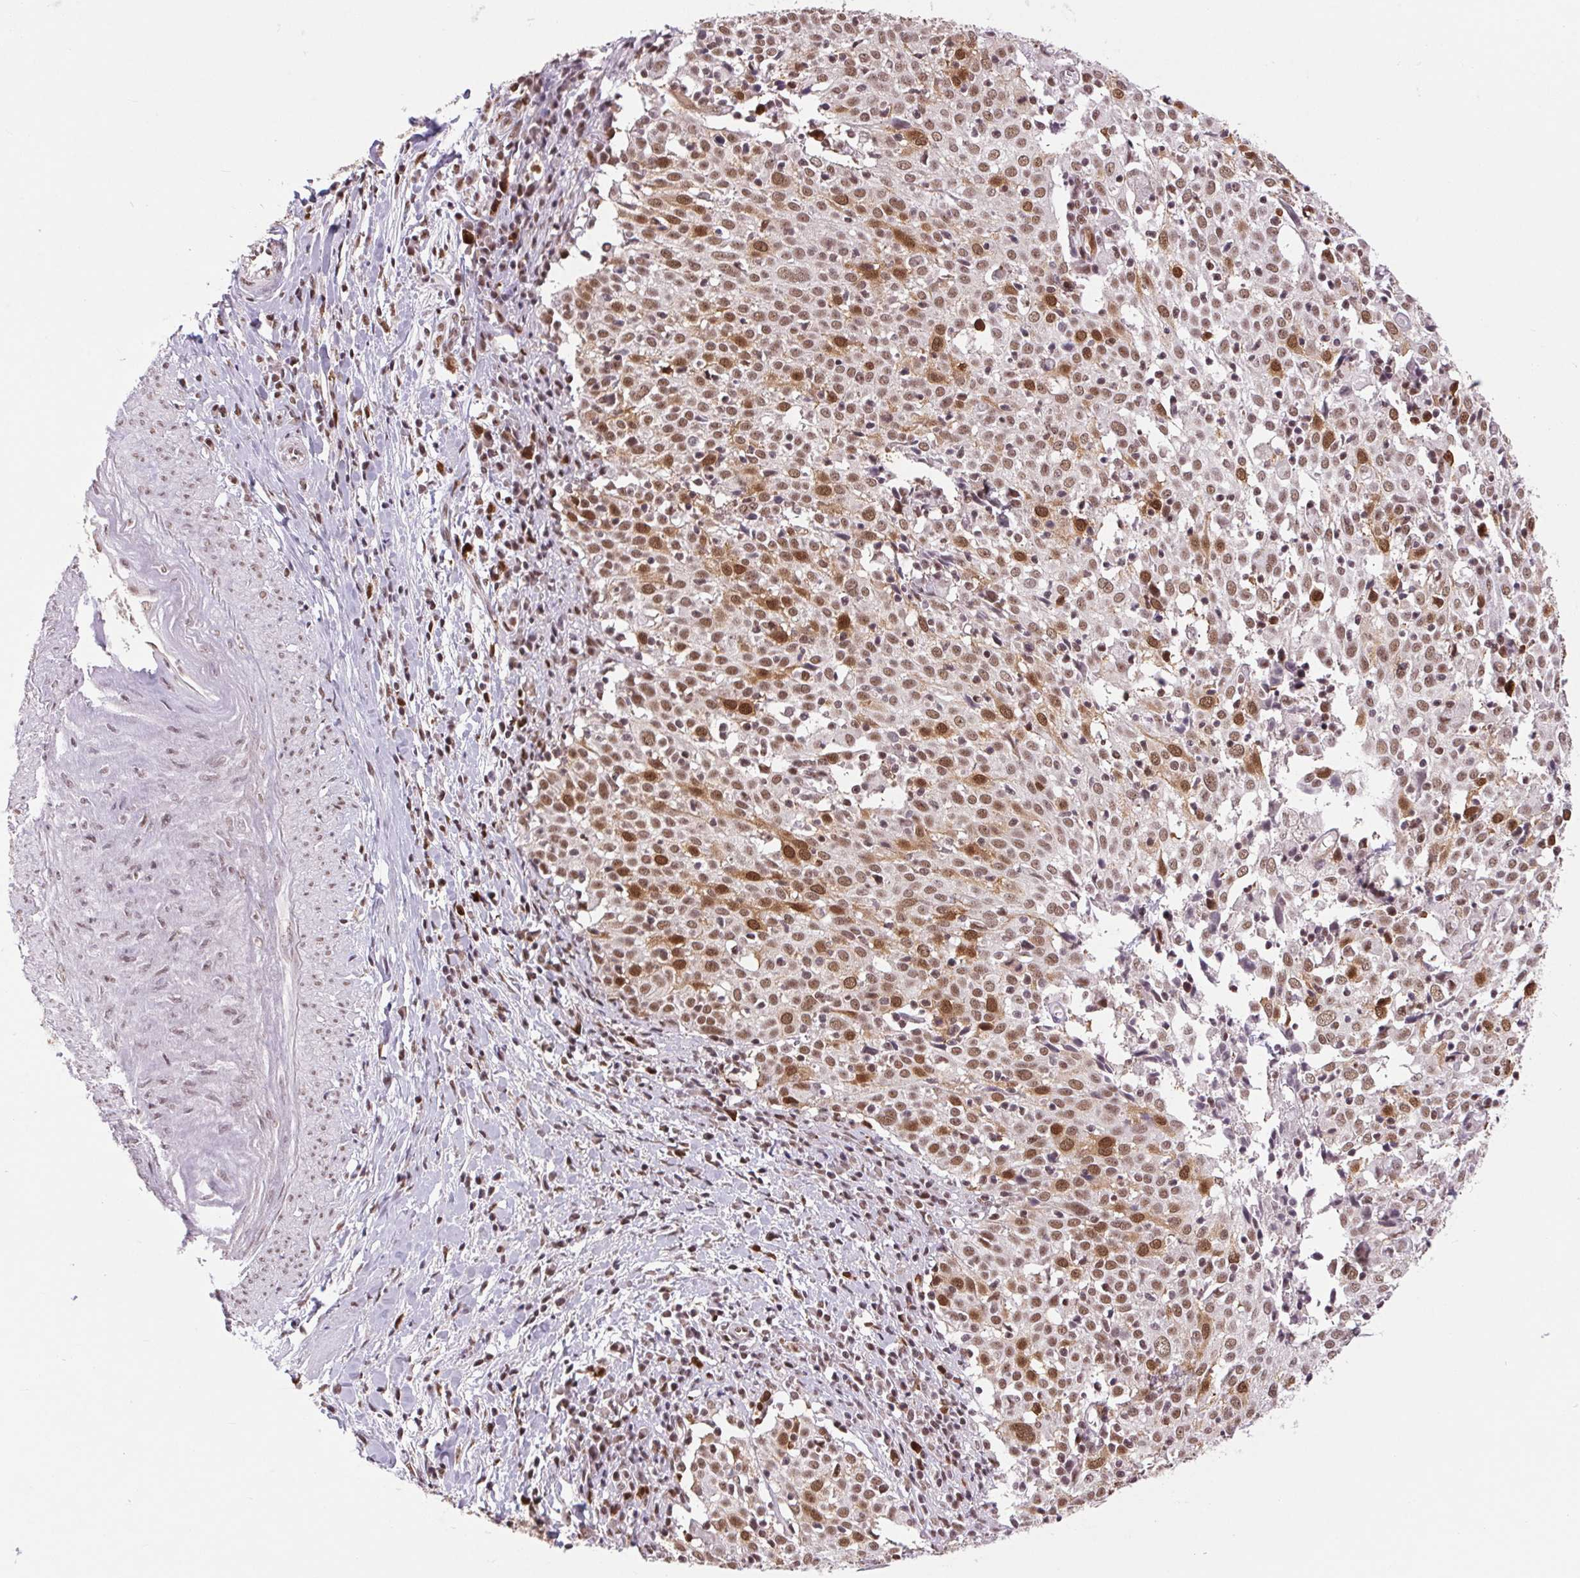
{"staining": {"intensity": "strong", "quantity": "25%-75%", "location": "cytoplasmic/membranous,nuclear"}, "tissue": "cervical cancer", "cell_type": "Tumor cells", "image_type": "cancer", "snomed": [{"axis": "morphology", "description": "Squamous cell carcinoma, NOS"}, {"axis": "topography", "description": "Cervix"}], "caption": "Squamous cell carcinoma (cervical) tissue reveals strong cytoplasmic/membranous and nuclear positivity in about 25%-75% of tumor cells (Stains: DAB (3,3'-diaminobenzidine) in brown, nuclei in blue, Microscopy: brightfield microscopy at high magnification).", "gene": "CD2BP2", "patient": {"sex": "female", "age": 39}}